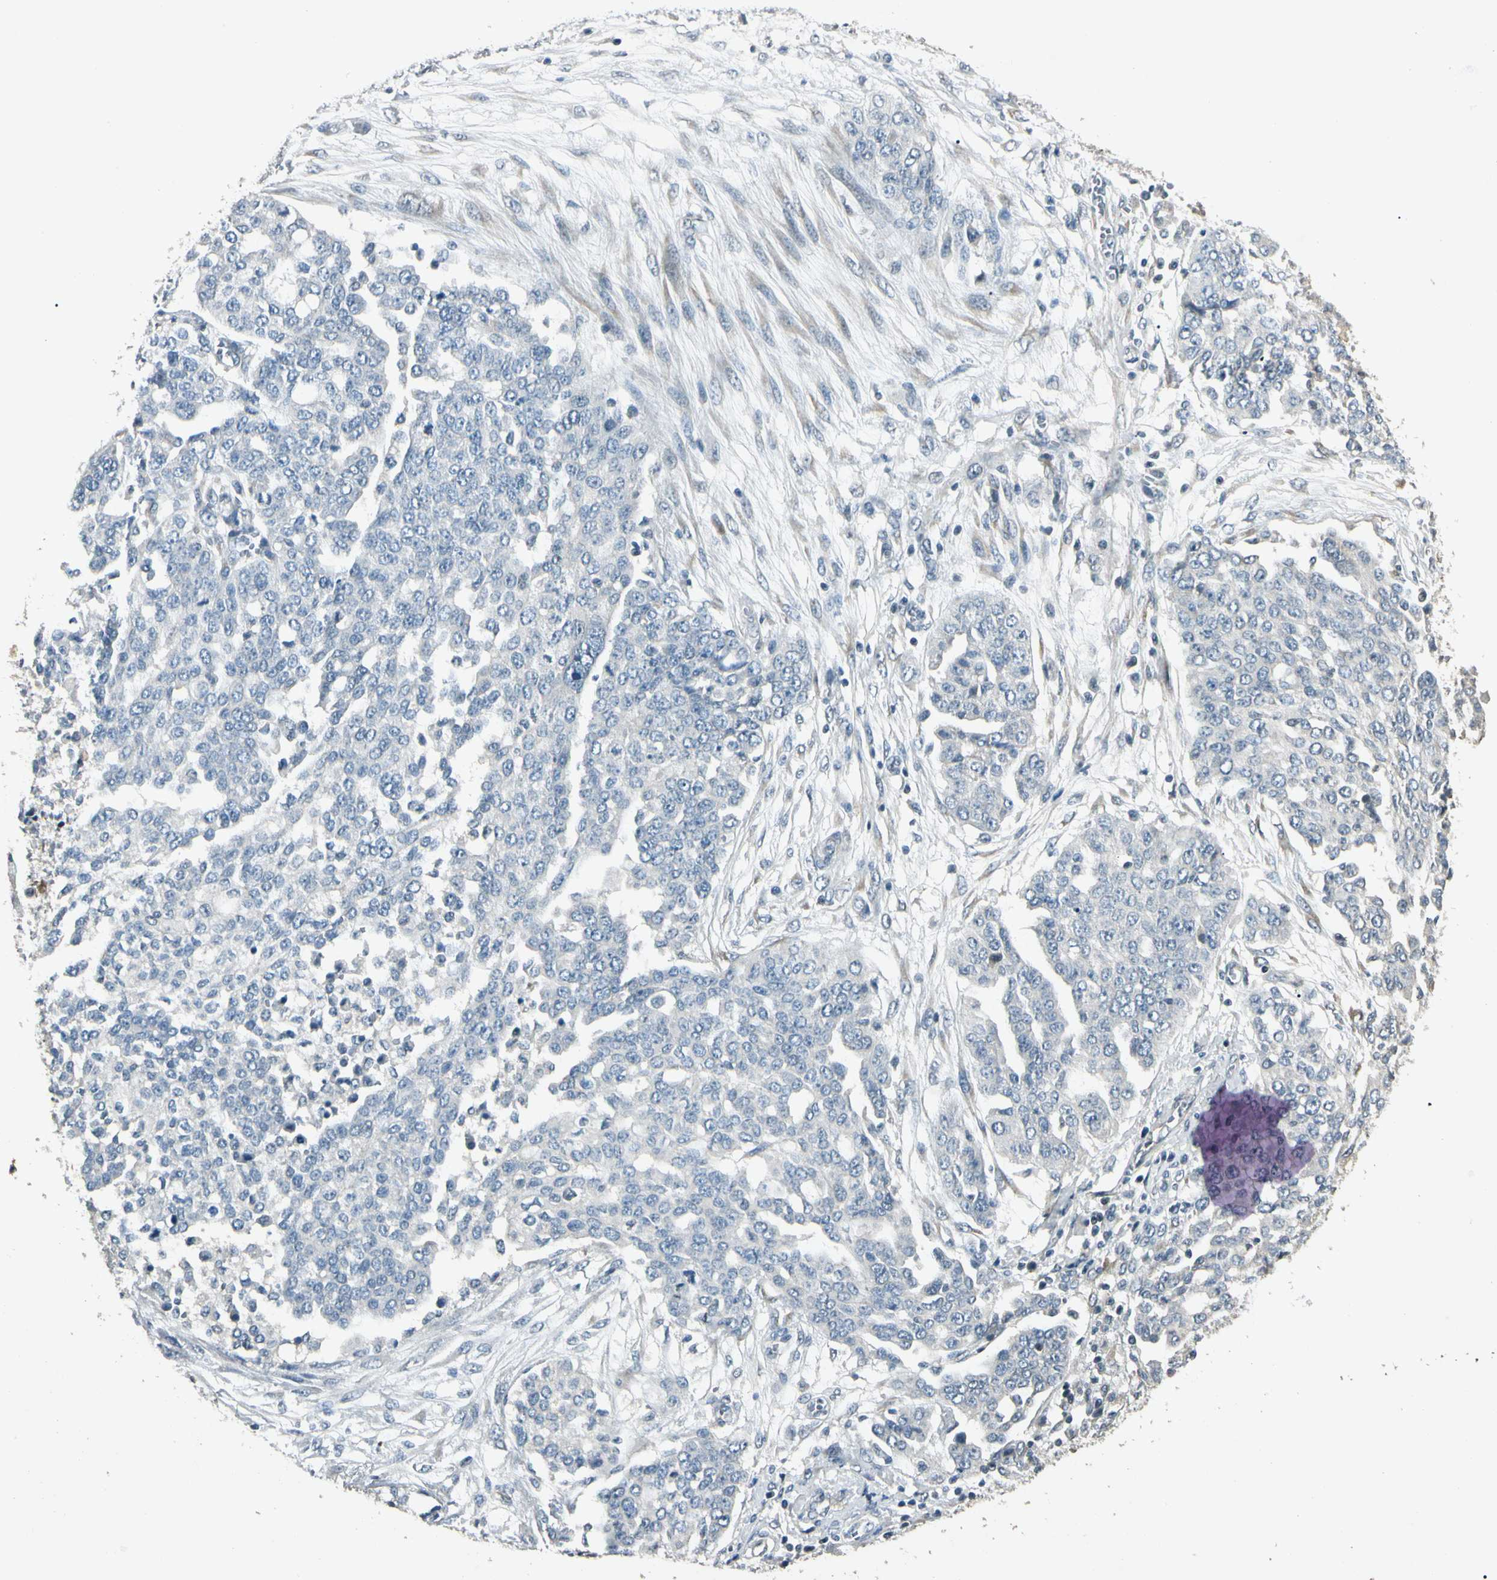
{"staining": {"intensity": "negative", "quantity": "none", "location": "none"}, "tissue": "ovarian cancer", "cell_type": "Tumor cells", "image_type": "cancer", "snomed": [{"axis": "morphology", "description": "Cystadenocarcinoma, serous, NOS"}, {"axis": "topography", "description": "Soft tissue"}, {"axis": "topography", "description": "Ovary"}], "caption": "High power microscopy photomicrograph of an immunohistochemistry (IHC) image of serous cystadenocarcinoma (ovarian), revealing no significant positivity in tumor cells.", "gene": "ZBTB4", "patient": {"sex": "female", "age": 57}}